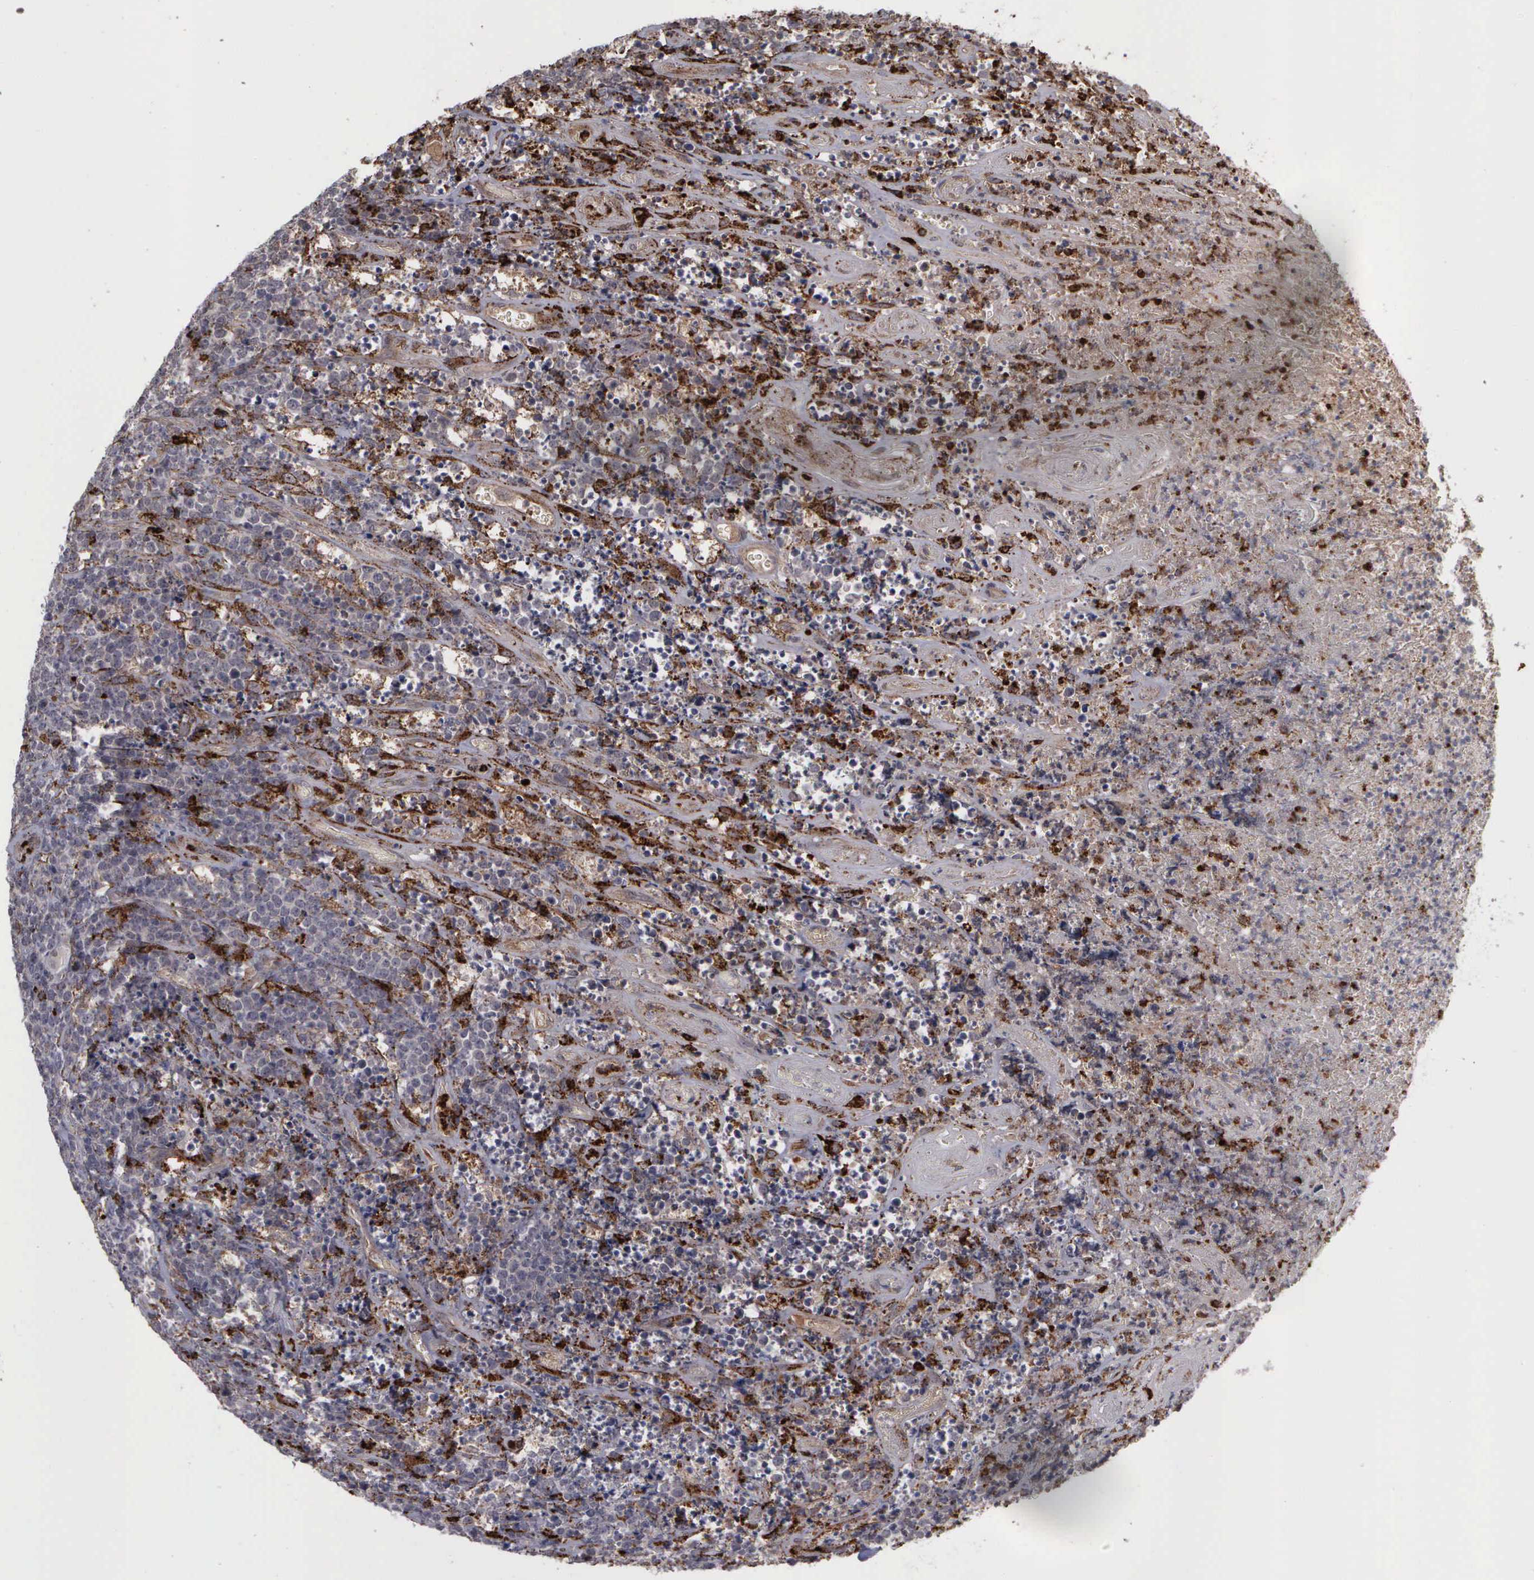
{"staining": {"intensity": "moderate", "quantity": "25%-75%", "location": "cytoplasmic/membranous,nuclear"}, "tissue": "lymphoma", "cell_type": "Tumor cells", "image_type": "cancer", "snomed": [{"axis": "morphology", "description": "Malignant lymphoma, non-Hodgkin's type, High grade"}, {"axis": "topography", "description": "Small intestine"}, {"axis": "topography", "description": "Colon"}], "caption": "IHC photomicrograph of human lymphoma stained for a protein (brown), which displays medium levels of moderate cytoplasmic/membranous and nuclear staining in about 25%-75% of tumor cells.", "gene": "MMP9", "patient": {"sex": "male", "age": 8}}